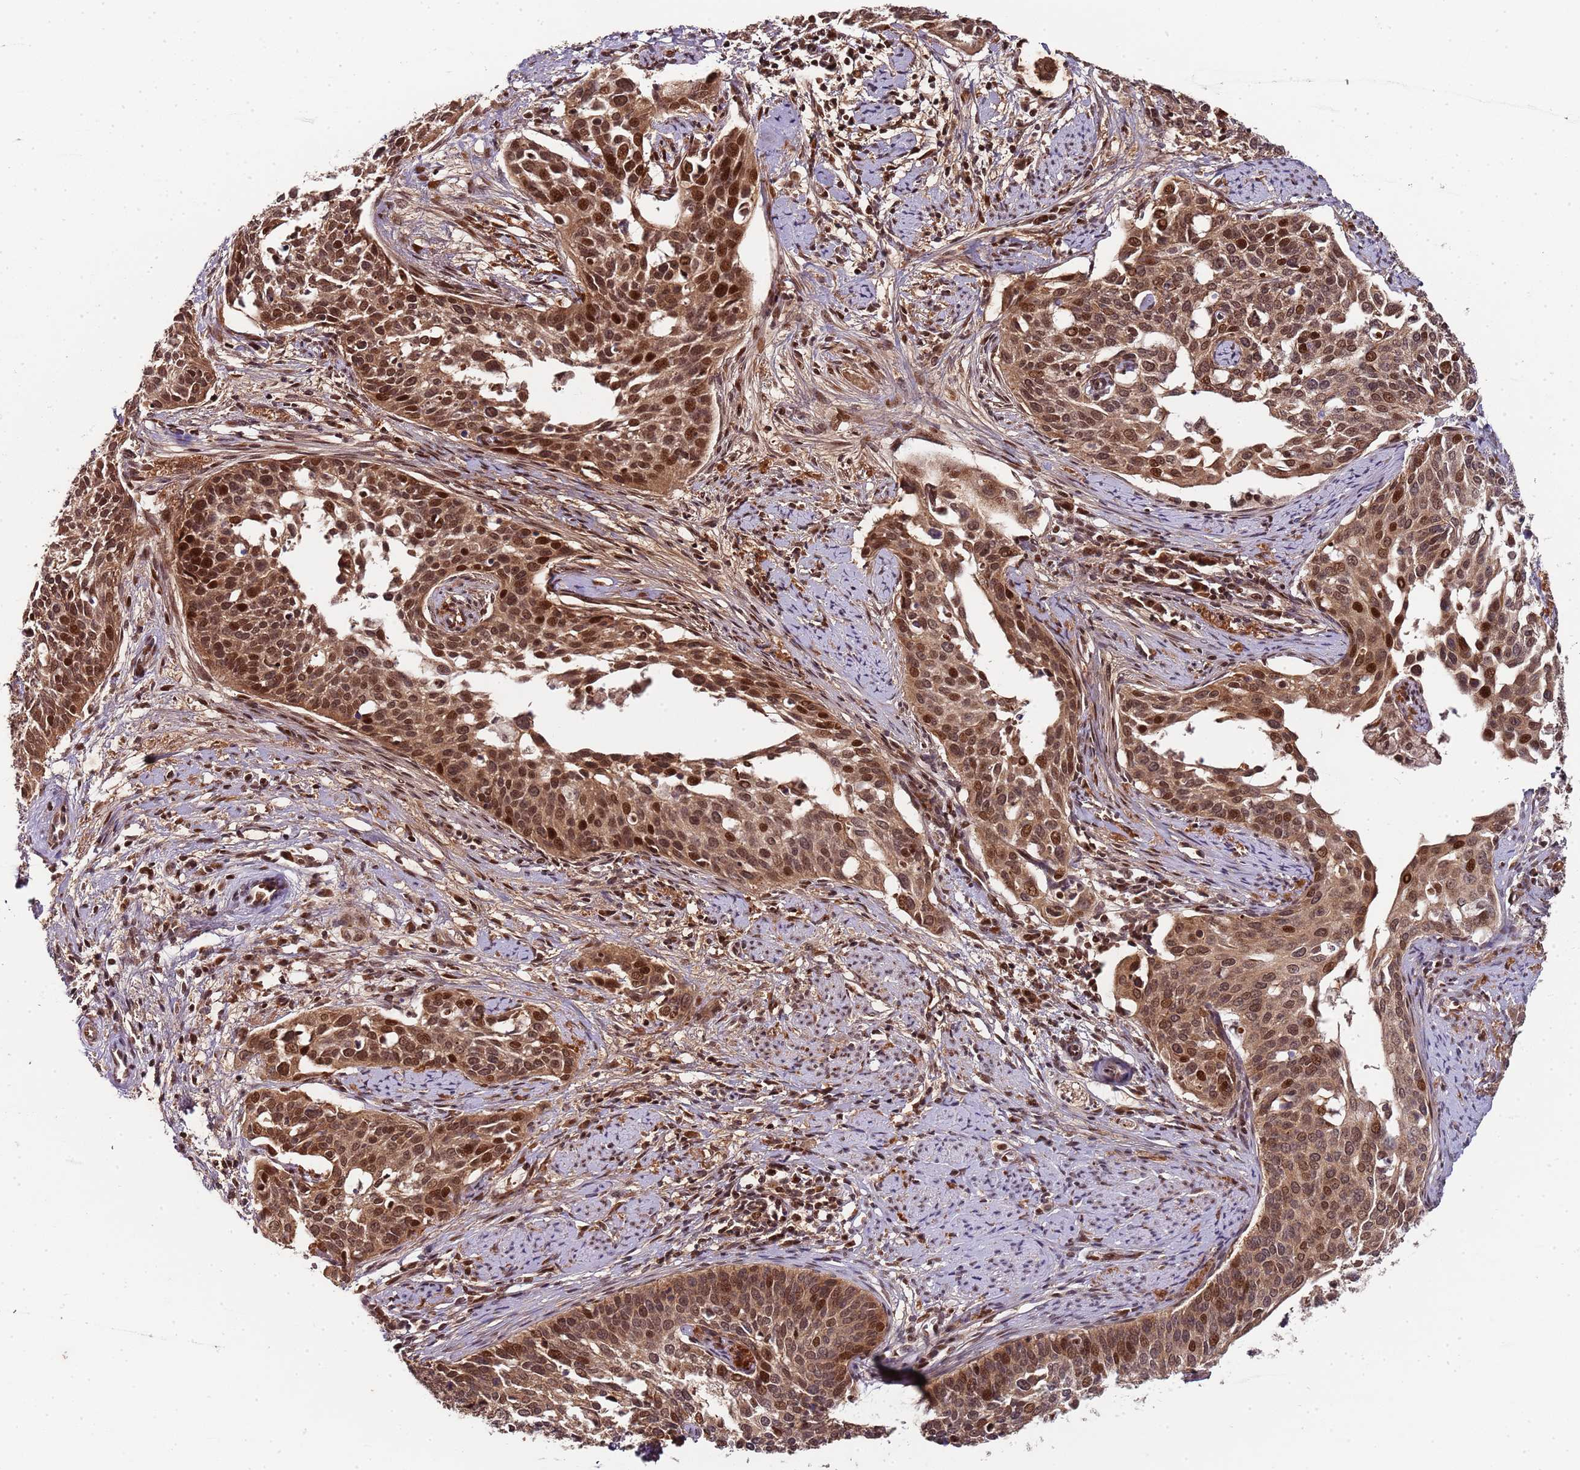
{"staining": {"intensity": "strong", "quantity": ">75%", "location": "cytoplasmic/membranous,nuclear"}, "tissue": "cervical cancer", "cell_type": "Tumor cells", "image_type": "cancer", "snomed": [{"axis": "morphology", "description": "Squamous cell carcinoma, NOS"}, {"axis": "topography", "description": "Cervix"}], "caption": "Squamous cell carcinoma (cervical) was stained to show a protein in brown. There is high levels of strong cytoplasmic/membranous and nuclear expression in approximately >75% of tumor cells.", "gene": "EDC3", "patient": {"sex": "female", "age": 44}}